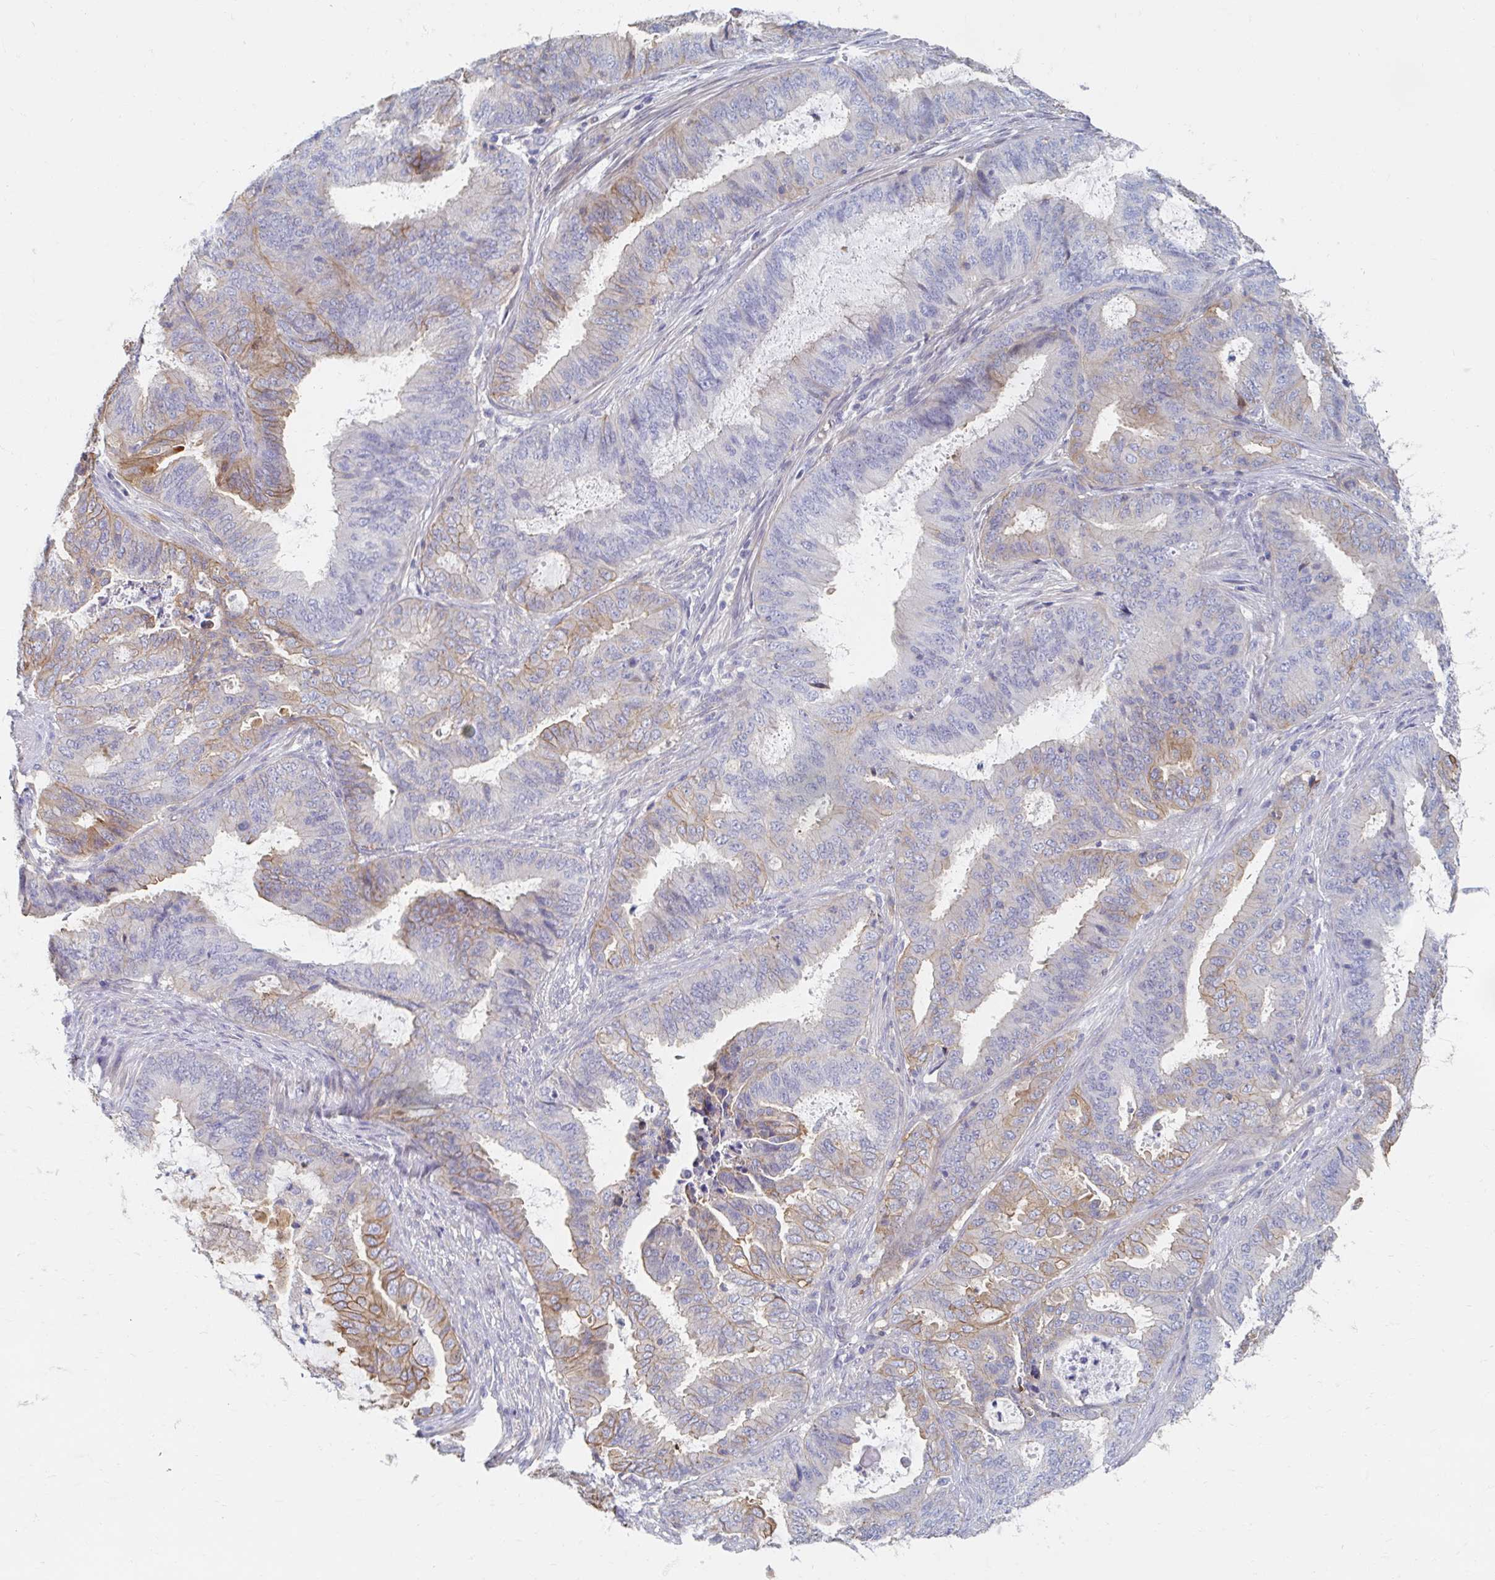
{"staining": {"intensity": "moderate", "quantity": "25%-75%", "location": "cytoplasmic/membranous"}, "tissue": "endometrial cancer", "cell_type": "Tumor cells", "image_type": "cancer", "snomed": [{"axis": "morphology", "description": "Adenocarcinoma, NOS"}, {"axis": "topography", "description": "Endometrium"}], "caption": "Immunohistochemistry (IHC) (DAB (3,3'-diaminobenzidine)) staining of human endometrial cancer displays moderate cytoplasmic/membranous protein positivity in about 25%-75% of tumor cells. The staining was performed using DAB (3,3'-diaminobenzidine), with brown indicating positive protein expression. Nuclei are stained blue with hematoxylin.", "gene": "MYLK2", "patient": {"sex": "female", "age": 51}}